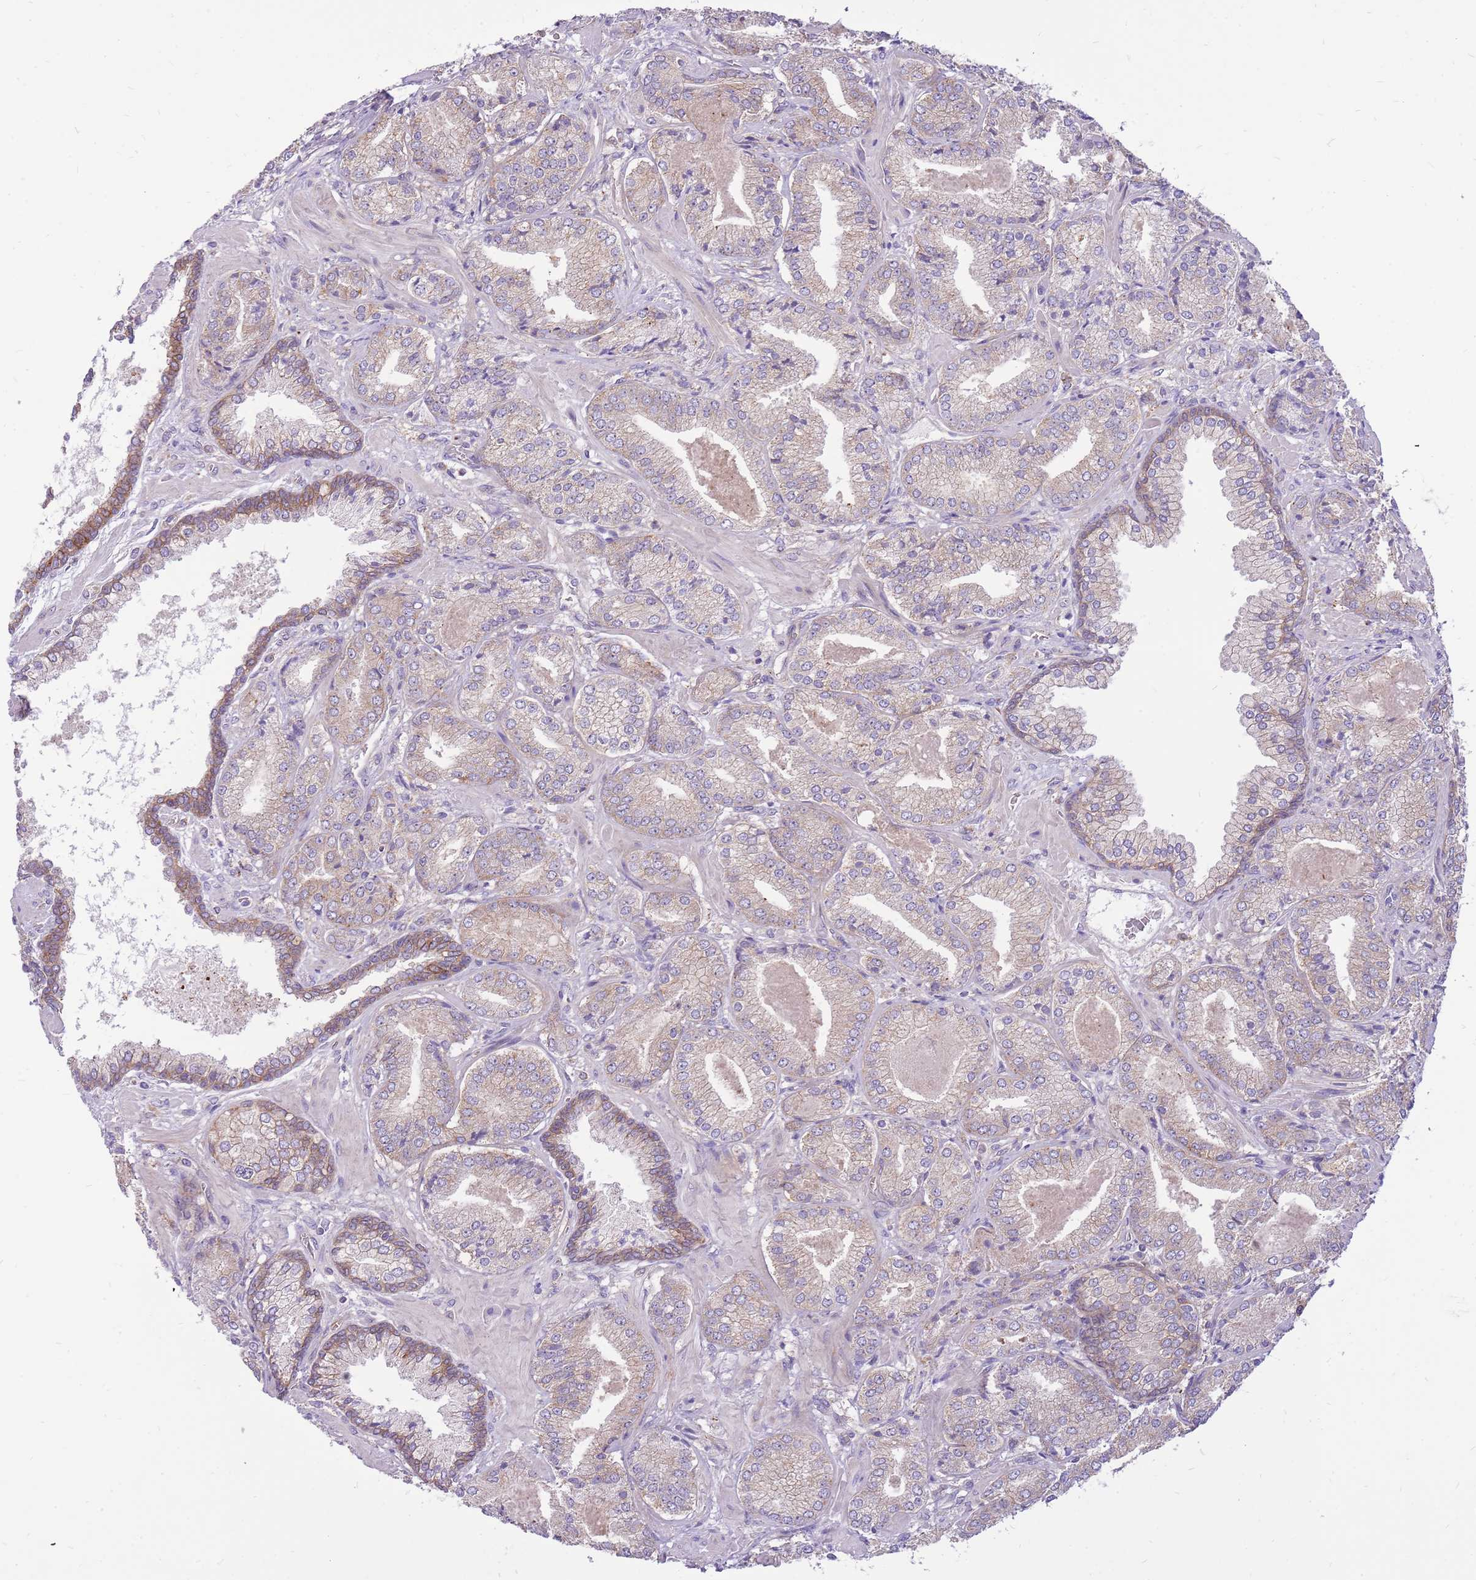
{"staining": {"intensity": "weak", "quantity": "<25%", "location": "cytoplasmic/membranous"}, "tissue": "prostate cancer", "cell_type": "Tumor cells", "image_type": "cancer", "snomed": [{"axis": "morphology", "description": "Adenocarcinoma, High grade"}, {"axis": "topography", "description": "Prostate"}], "caption": "Tumor cells are negative for protein expression in human prostate high-grade adenocarcinoma.", "gene": "WDR90", "patient": {"sex": "male", "age": 63}}